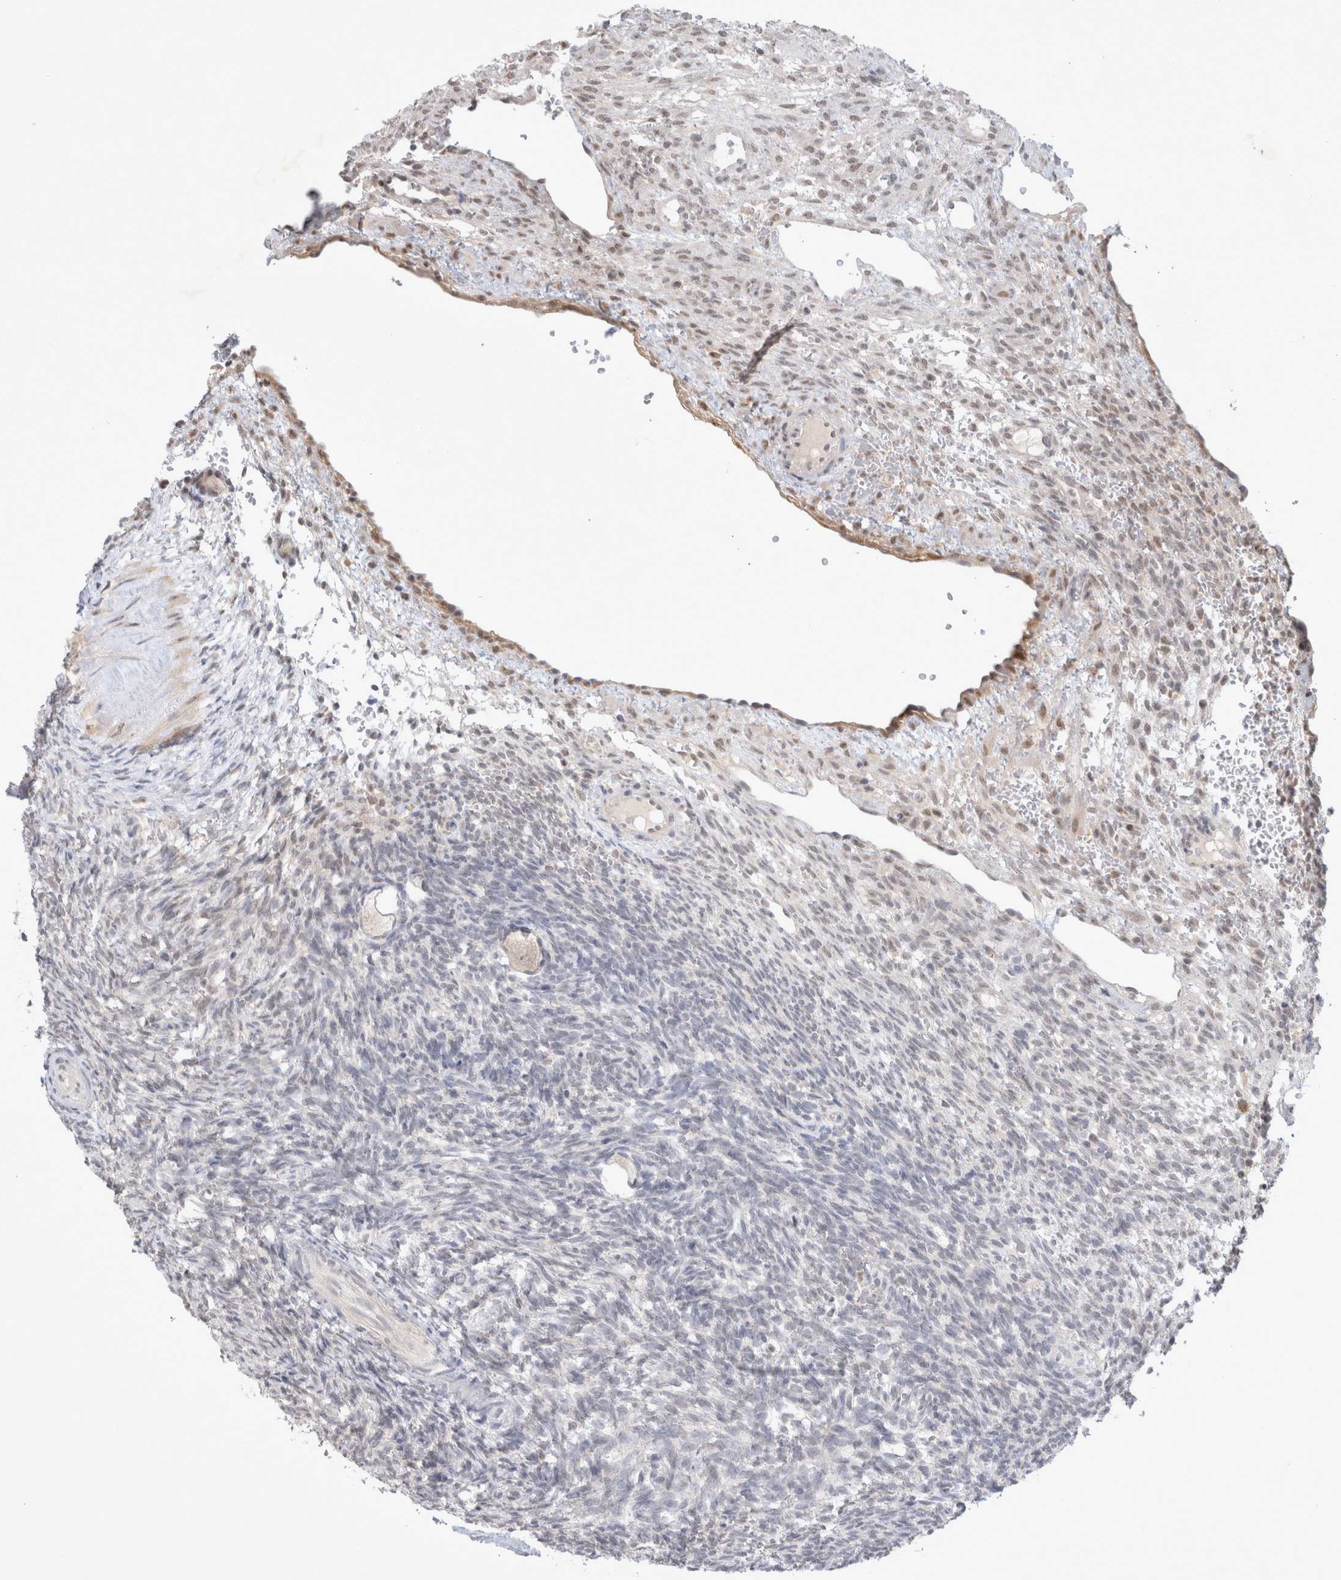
{"staining": {"intensity": "negative", "quantity": "none", "location": "none"}, "tissue": "ovary", "cell_type": "Follicle cells", "image_type": "normal", "snomed": [{"axis": "morphology", "description": "Normal tissue, NOS"}, {"axis": "topography", "description": "Ovary"}], "caption": "The micrograph exhibits no significant positivity in follicle cells of ovary.", "gene": "FBXO42", "patient": {"sex": "female", "age": 34}}